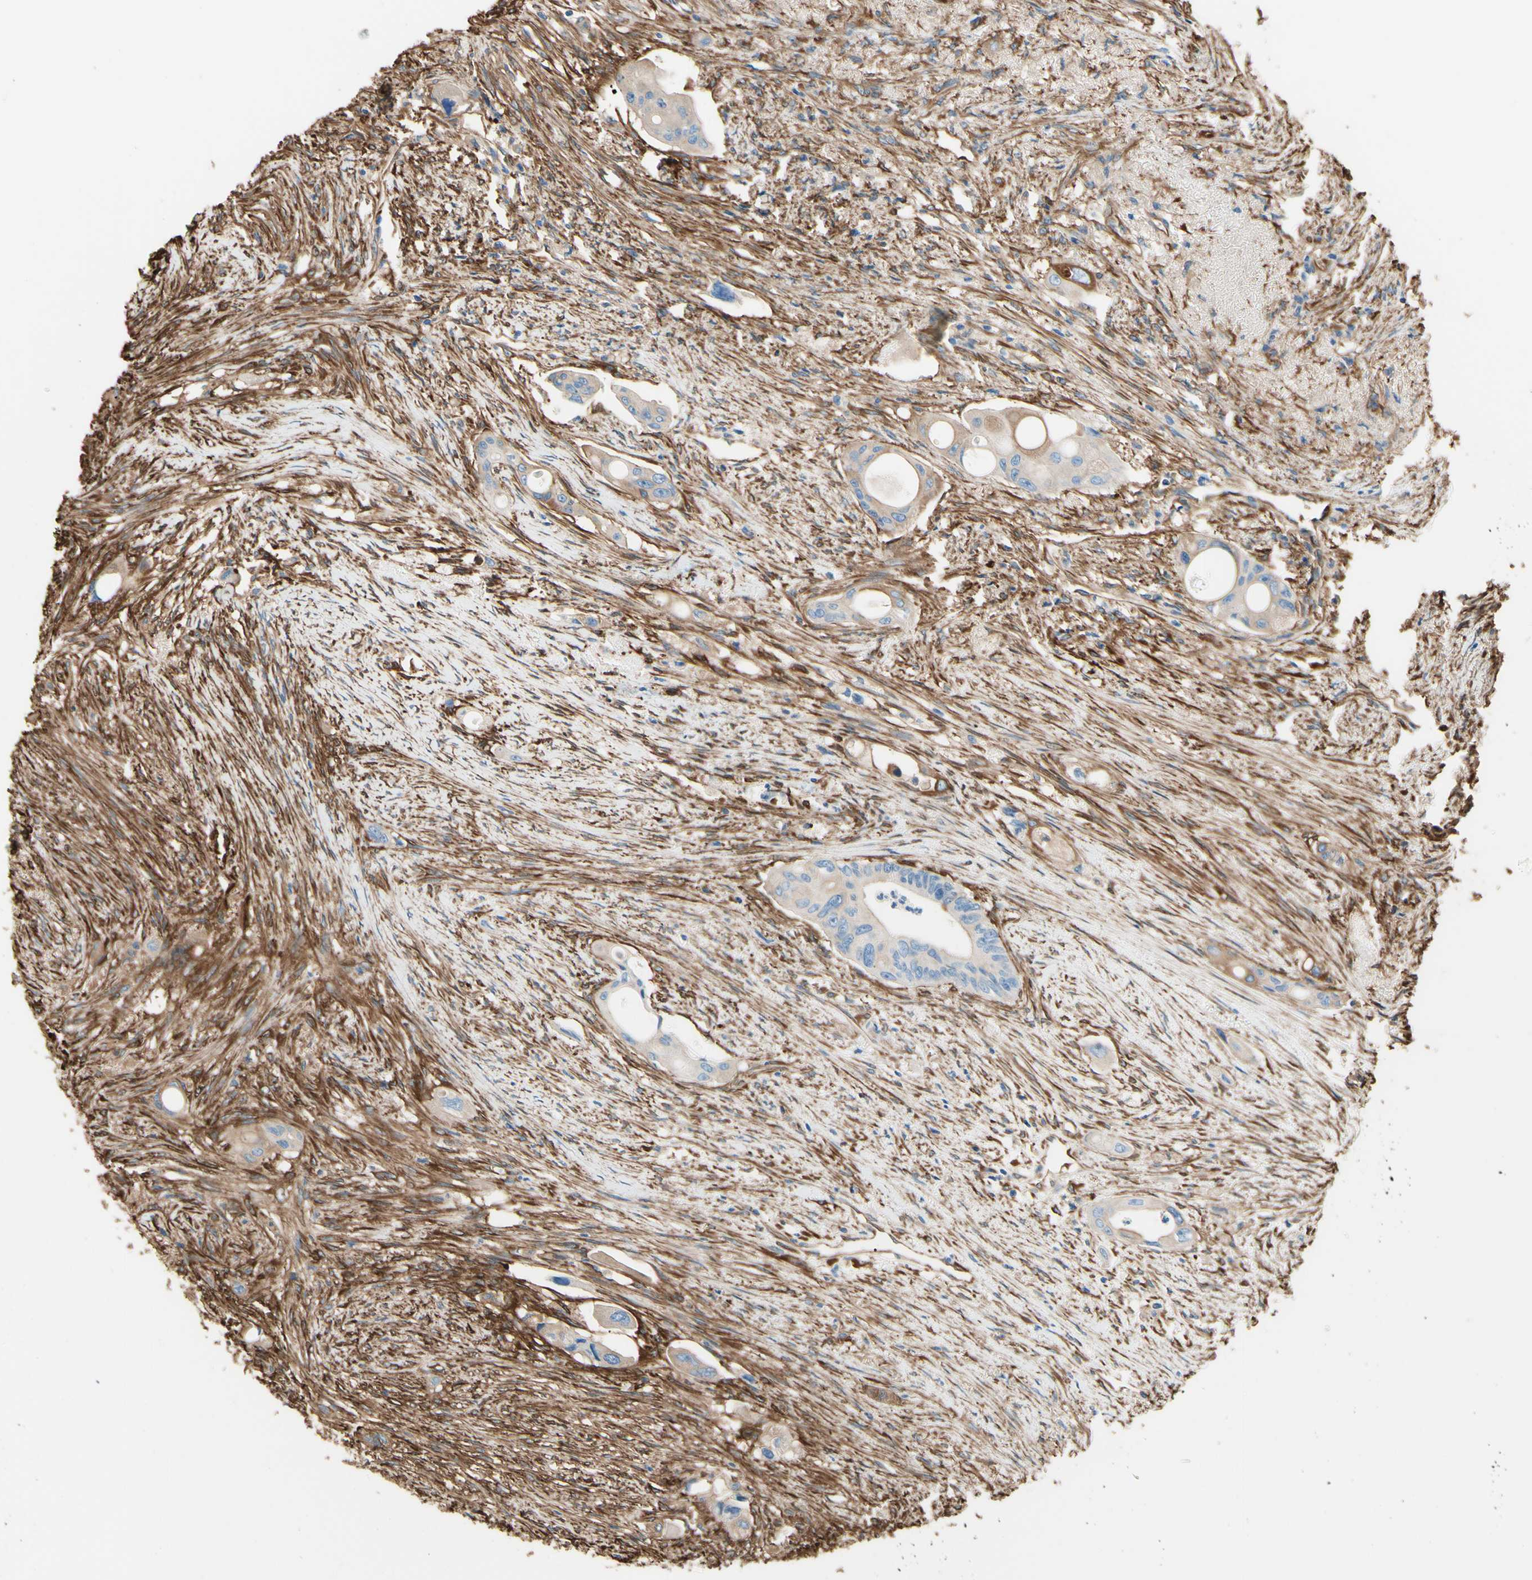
{"staining": {"intensity": "weak", "quantity": ">75%", "location": "cytoplasmic/membranous"}, "tissue": "colorectal cancer", "cell_type": "Tumor cells", "image_type": "cancer", "snomed": [{"axis": "morphology", "description": "Adenocarcinoma, NOS"}, {"axis": "topography", "description": "Colon"}], "caption": "Protein expression analysis of colorectal cancer reveals weak cytoplasmic/membranous positivity in about >75% of tumor cells.", "gene": "DPYSL3", "patient": {"sex": "female", "age": 57}}